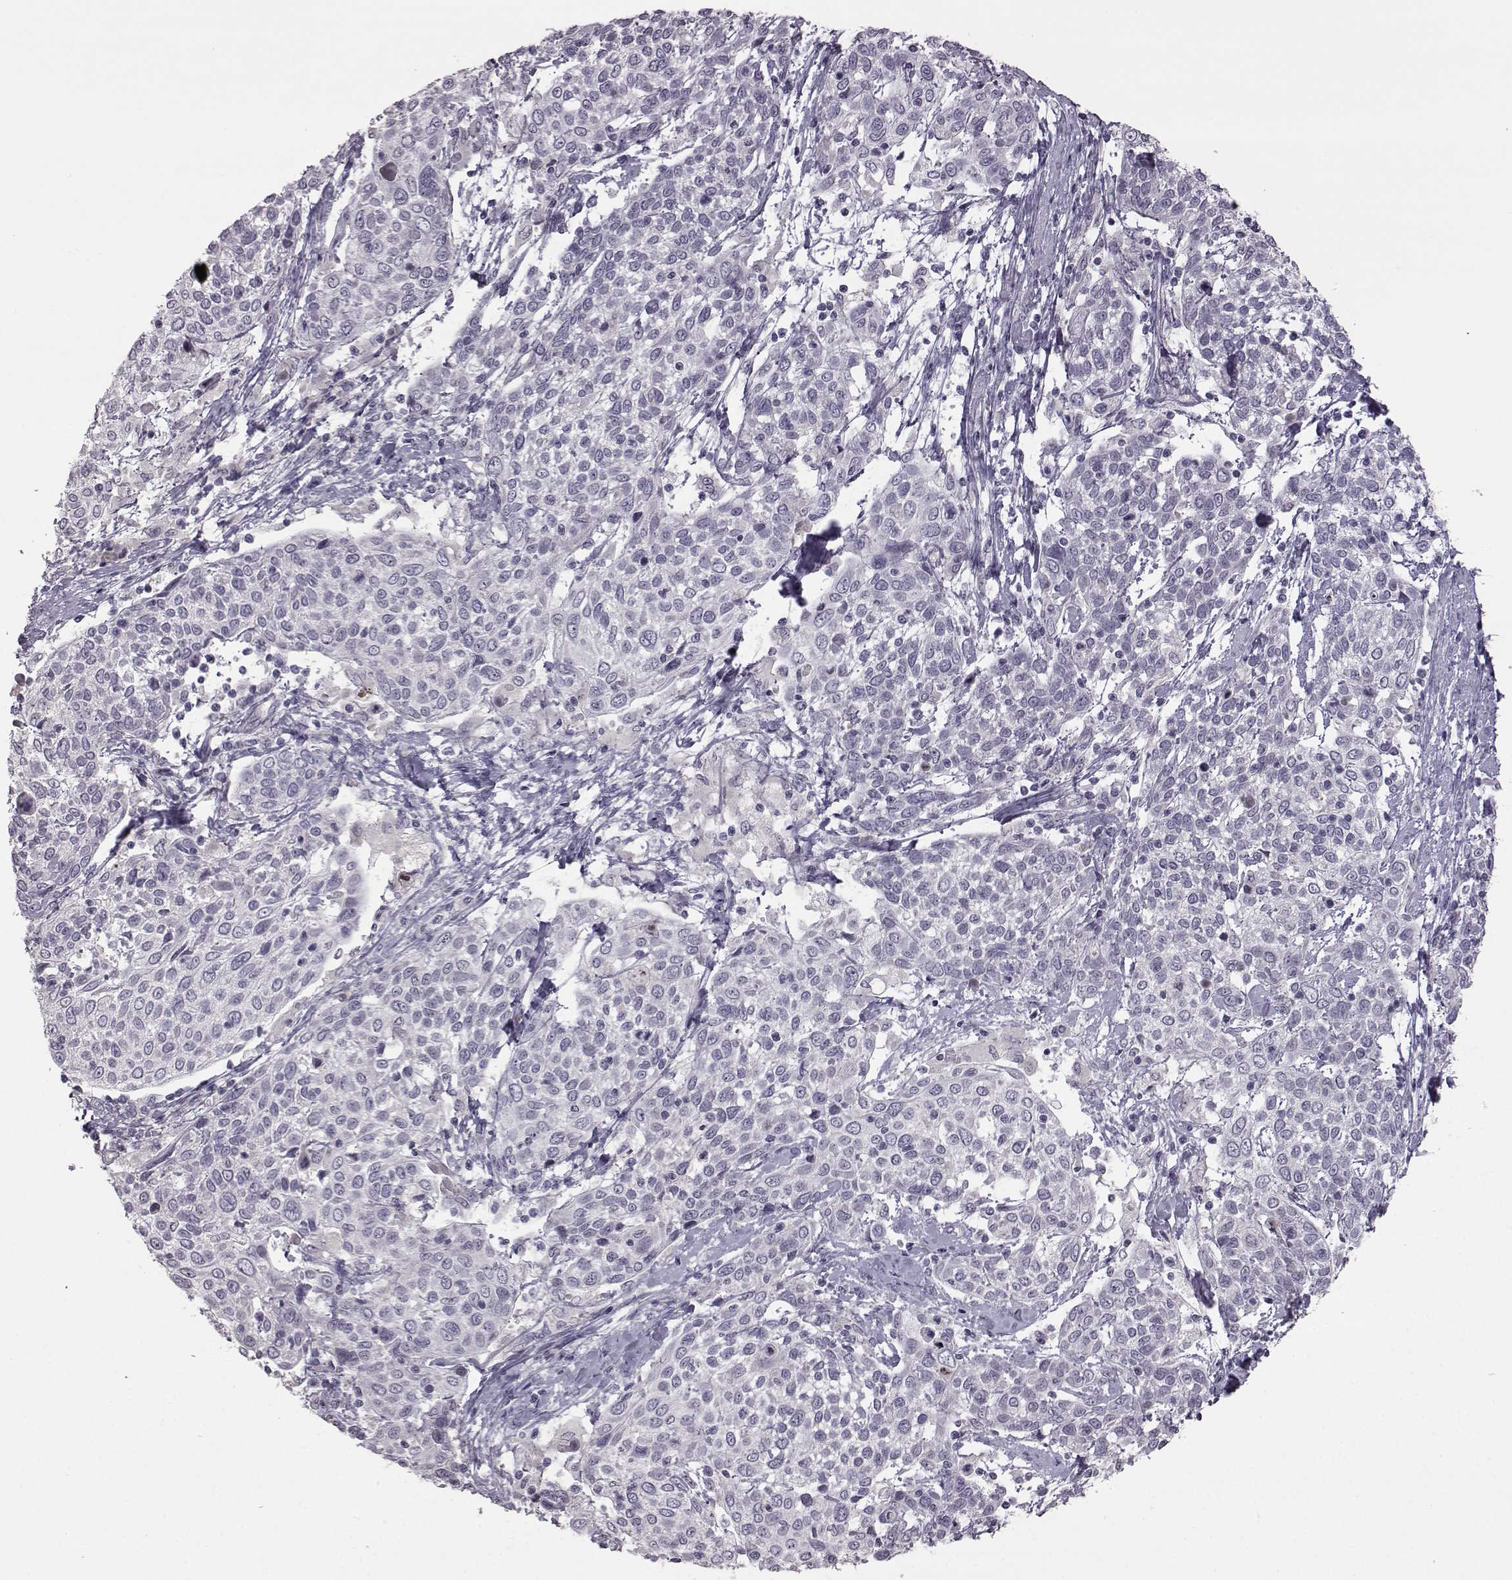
{"staining": {"intensity": "negative", "quantity": "none", "location": "none"}, "tissue": "cervical cancer", "cell_type": "Tumor cells", "image_type": "cancer", "snomed": [{"axis": "morphology", "description": "Squamous cell carcinoma, NOS"}, {"axis": "topography", "description": "Cervix"}], "caption": "Photomicrograph shows no significant protein positivity in tumor cells of cervical cancer (squamous cell carcinoma).", "gene": "GAL", "patient": {"sex": "female", "age": 61}}